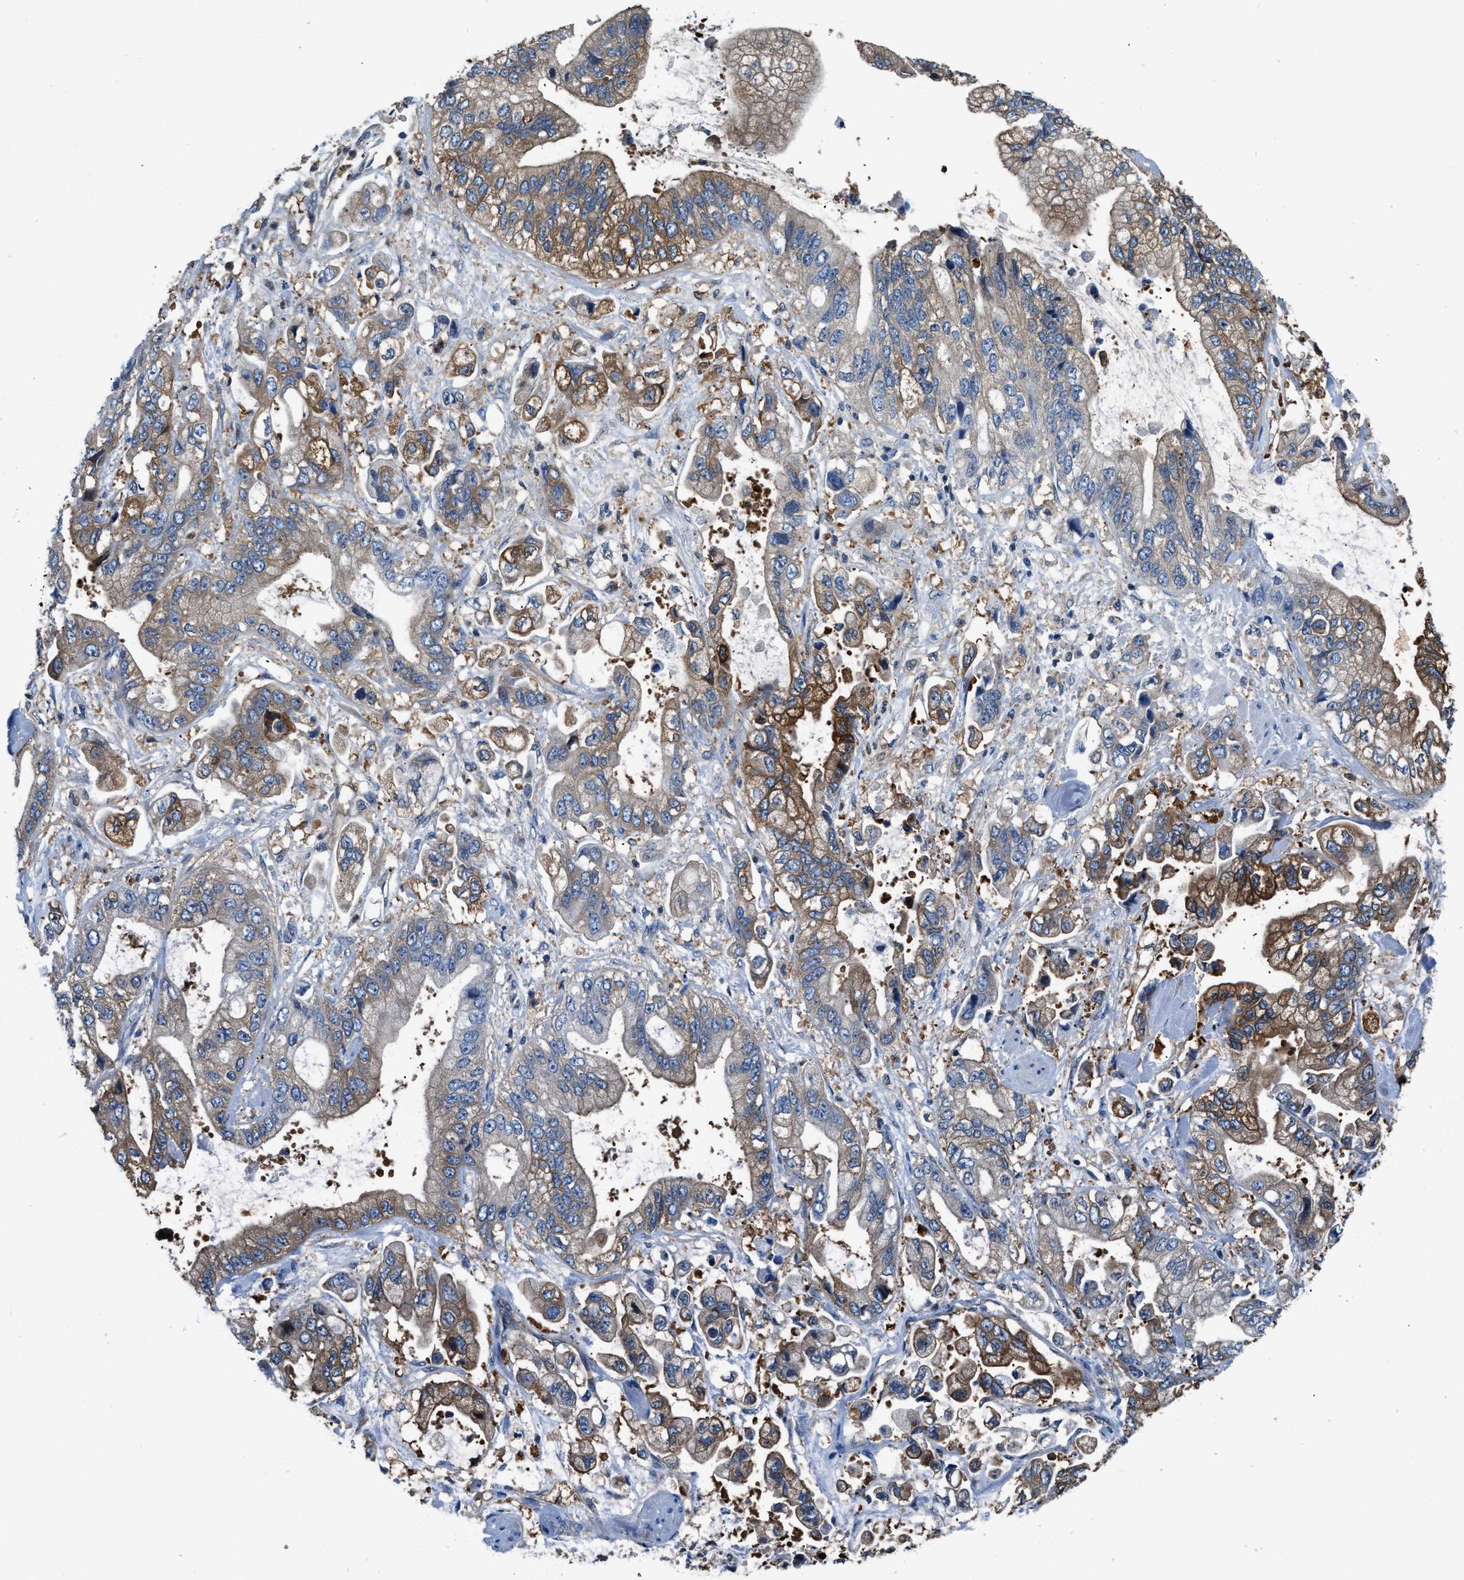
{"staining": {"intensity": "moderate", "quantity": "25%-75%", "location": "cytoplasmic/membranous"}, "tissue": "stomach cancer", "cell_type": "Tumor cells", "image_type": "cancer", "snomed": [{"axis": "morphology", "description": "Normal tissue, NOS"}, {"axis": "morphology", "description": "Adenocarcinoma, NOS"}, {"axis": "topography", "description": "Stomach"}], "caption": "Approximately 25%-75% of tumor cells in human stomach cancer (adenocarcinoma) exhibit moderate cytoplasmic/membranous protein expression as visualized by brown immunohistochemical staining.", "gene": "PKM", "patient": {"sex": "male", "age": 62}}